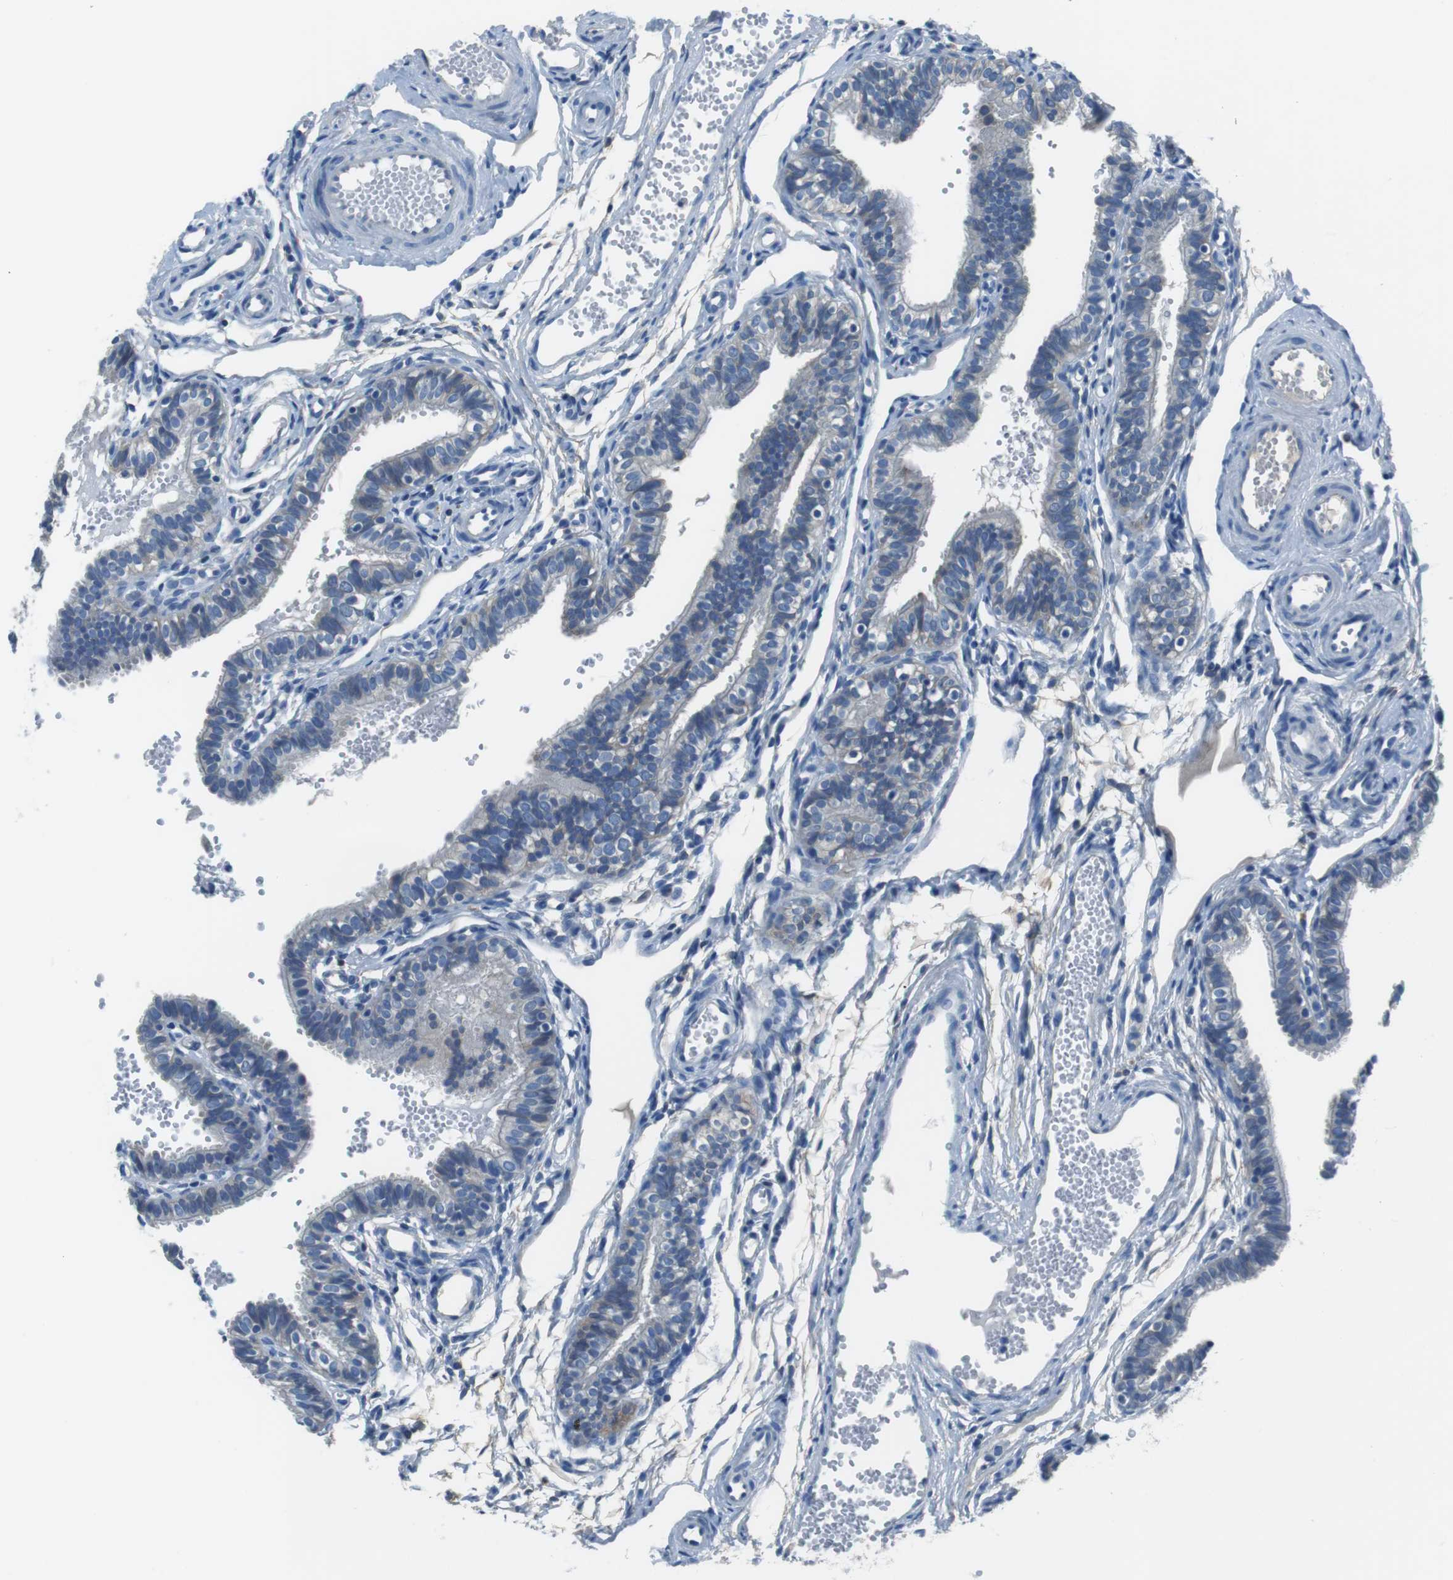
{"staining": {"intensity": "negative", "quantity": "none", "location": "none"}, "tissue": "fallopian tube", "cell_type": "Glandular cells", "image_type": "normal", "snomed": [{"axis": "morphology", "description": "Normal tissue, NOS"}, {"axis": "topography", "description": "Fallopian tube"}, {"axis": "topography", "description": "Placenta"}], "caption": "A histopathology image of human fallopian tube is negative for staining in glandular cells. (Brightfield microscopy of DAB immunohistochemistry (IHC) at high magnification).", "gene": "TULP3", "patient": {"sex": "female", "age": 34}}